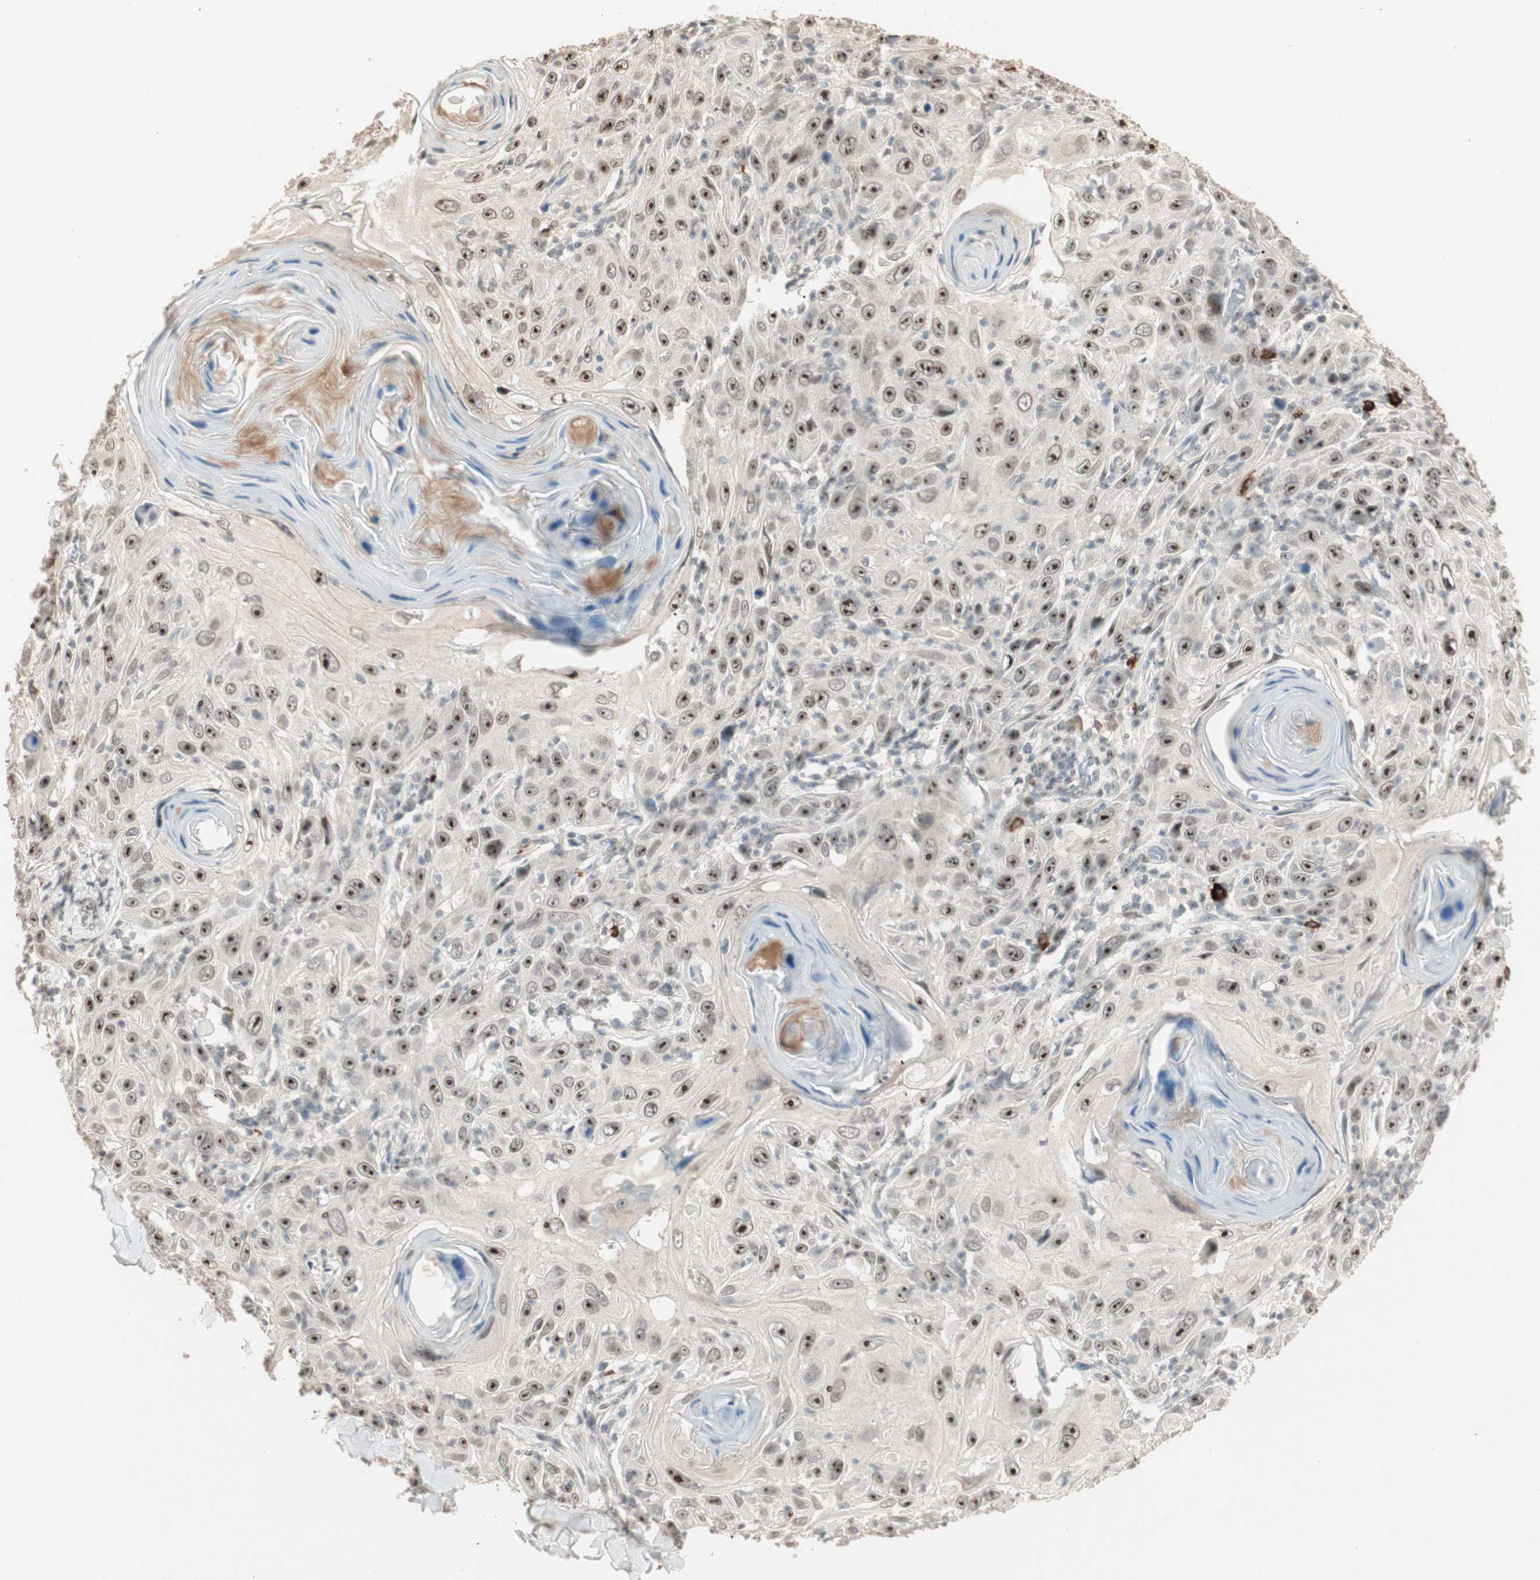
{"staining": {"intensity": "strong", "quantity": ">75%", "location": "nuclear"}, "tissue": "skin cancer", "cell_type": "Tumor cells", "image_type": "cancer", "snomed": [{"axis": "morphology", "description": "Squamous cell carcinoma, NOS"}, {"axis": "topography", "description": "Skin"}], "caption": "An image of human squamous cell carcinoma (skin) stained for a protein exhibits strong nuclear brown staining in tumor cells. The staining was performed using DAB to visualize the protein expression in brown, while the nuclei were stained in blue with hematoxylin (Magnification: 20x).", "gene": "ETV4", "patient": {"sex": "female", "age": 88}}